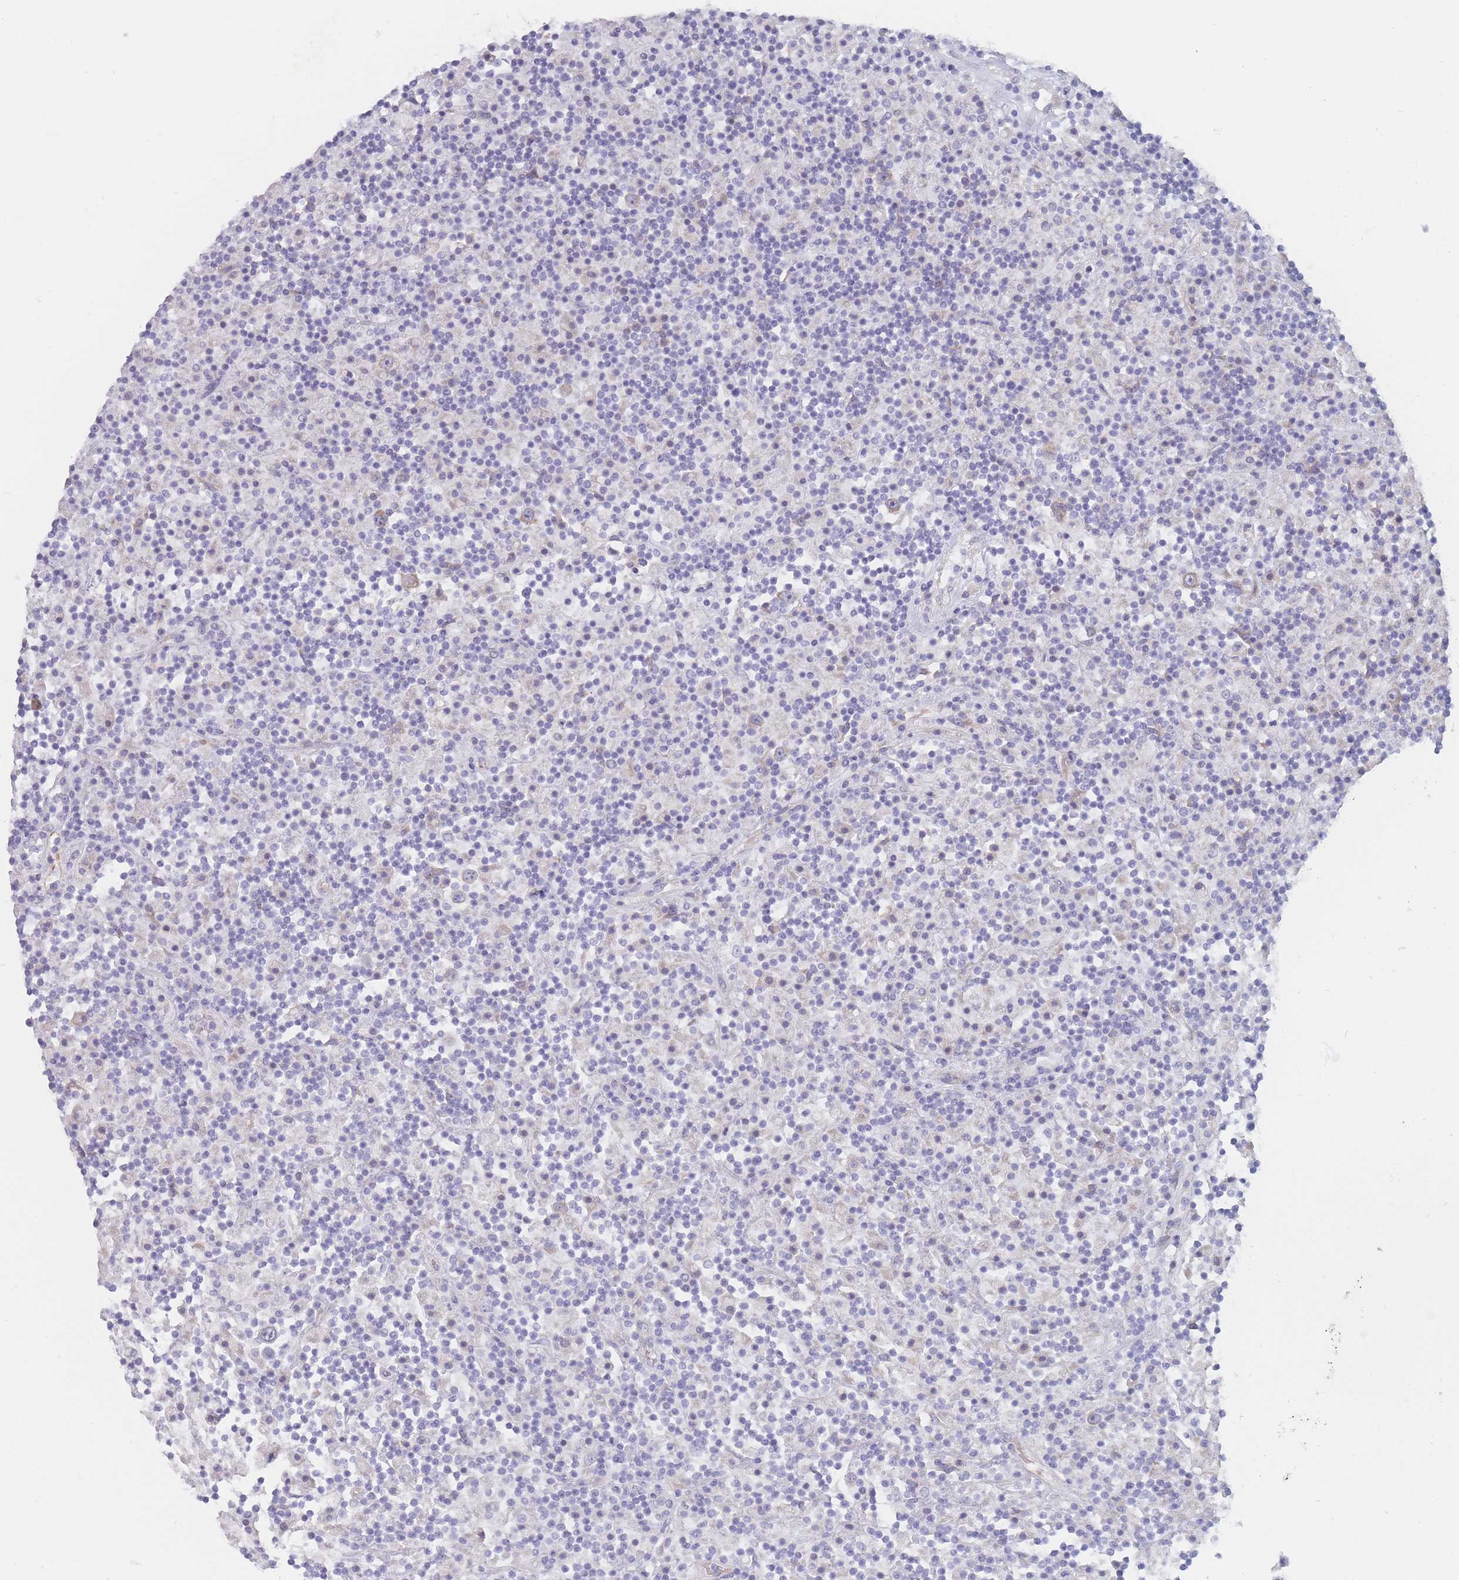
{"staining": {"intensity": "weak", "quantity": "25%-75%", "location": "cytoplasmic/membranous"}, "tissue": "lymphoma", "cell_type": "Tumor cells", "image_type": "cancer", "snomed": [{"axis": "morphology", "description": "Hodgkin's disease, NOS"}, {"axis": "topography", "description": "Lymph node"}], "caption": "Protein positivity by immunohistochemistry (IHC) shows weak cytoplasmic/membranous staining in about 25%-75% of tumor cells in lymphoma.", "gene": "ERBIN", "patient": {"sex": "male", "age": 70}}